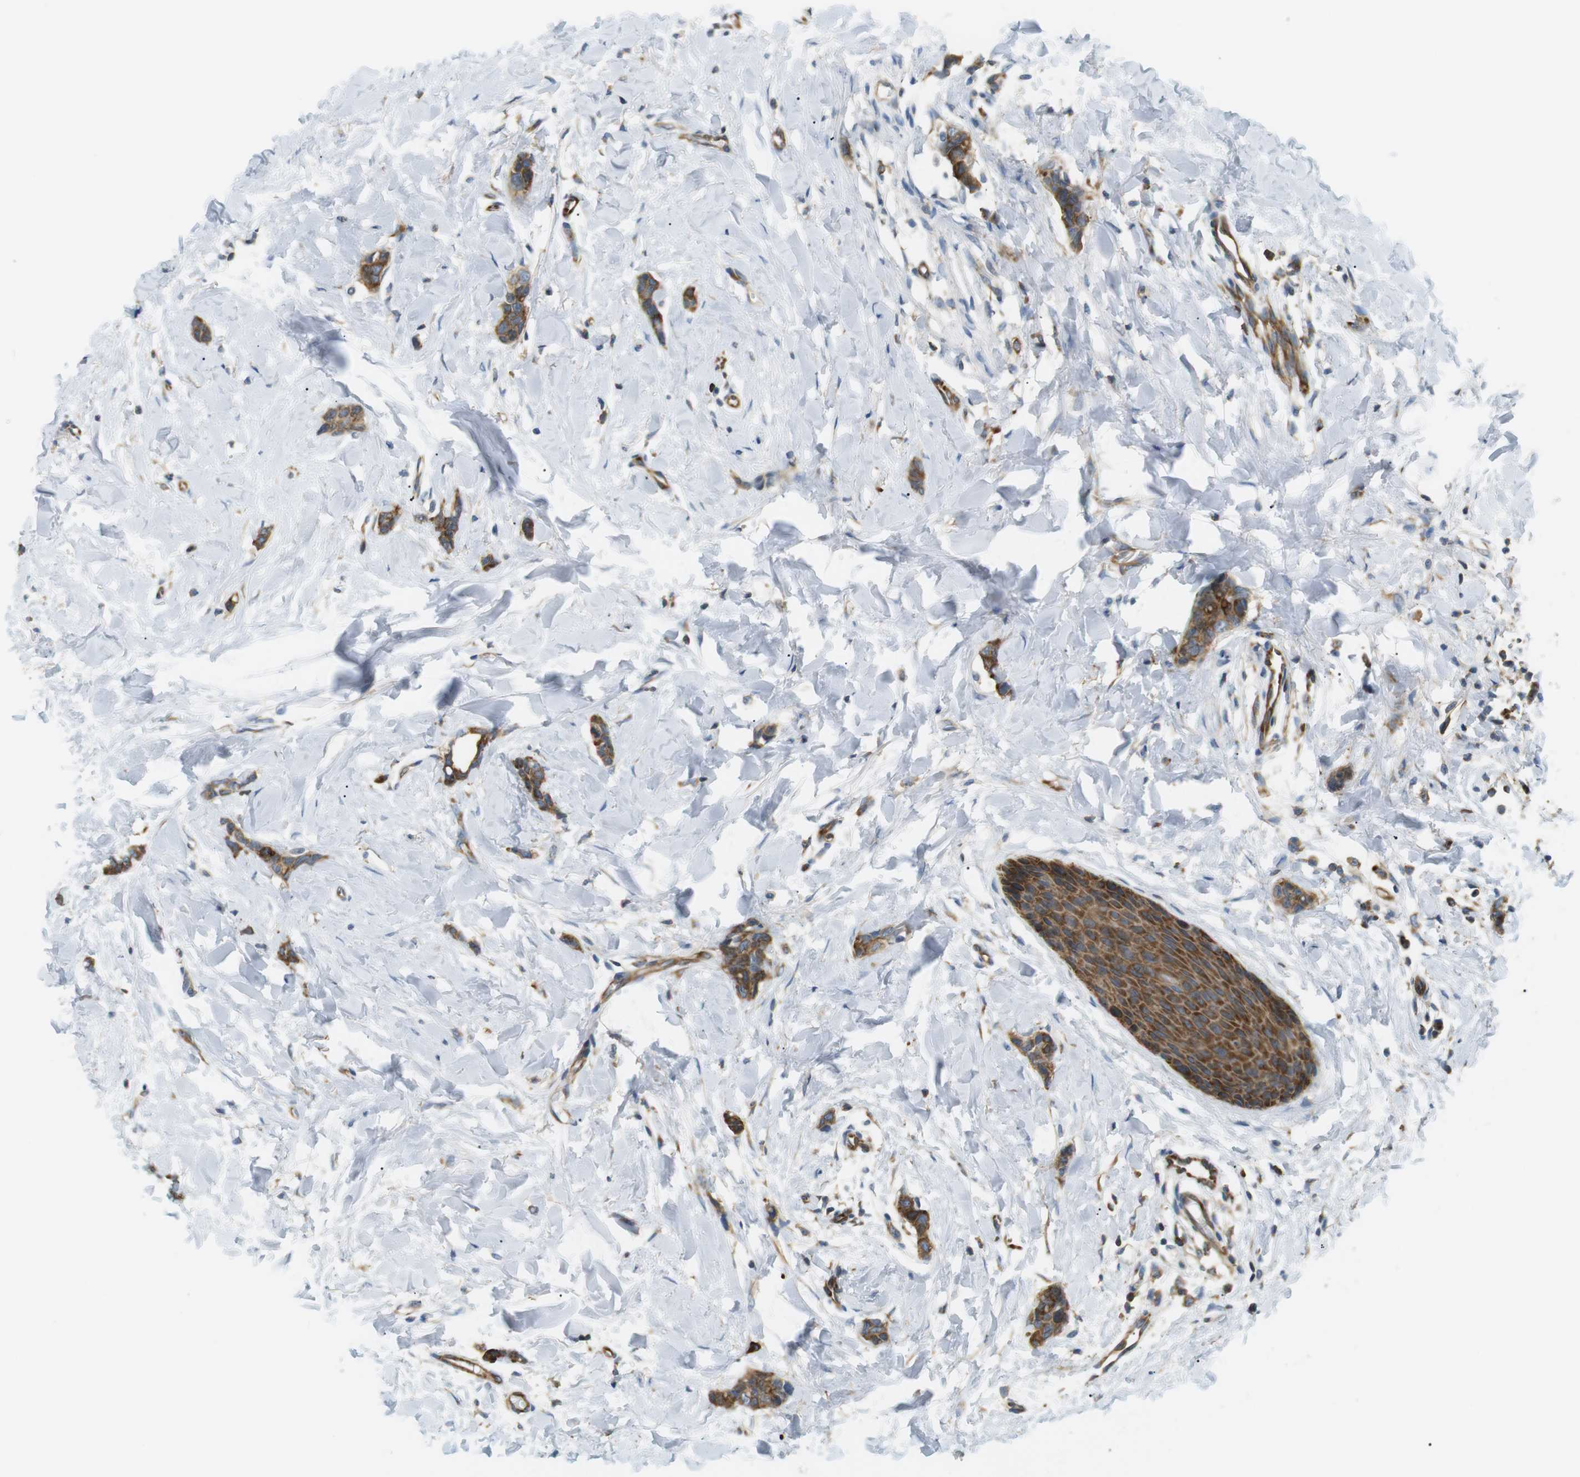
{"staining": {"intensity": "strong", "quantity": ">75%", "location": "cytoplasmic/membranous"}, "tissue": "breast cancer", "cell_type": "Tumor cells", "image_type": "cancer", "snomed": [{"axis": "morphology", "description": "Lobular carcinoma"}, {"axis": "topography", "description": "Skin"}, {"axis": "topography", "description": "Breast"}], "caption": "Strong cytoplasmic/membranous staining for a protein is appreciated in approximately >75% of tumor cells of breast cancer (lobular carcinoma) using immunohistochemistry (IHC).", "gene": "TMEM200A", "patient": {"sex": "female", "age": 46}}